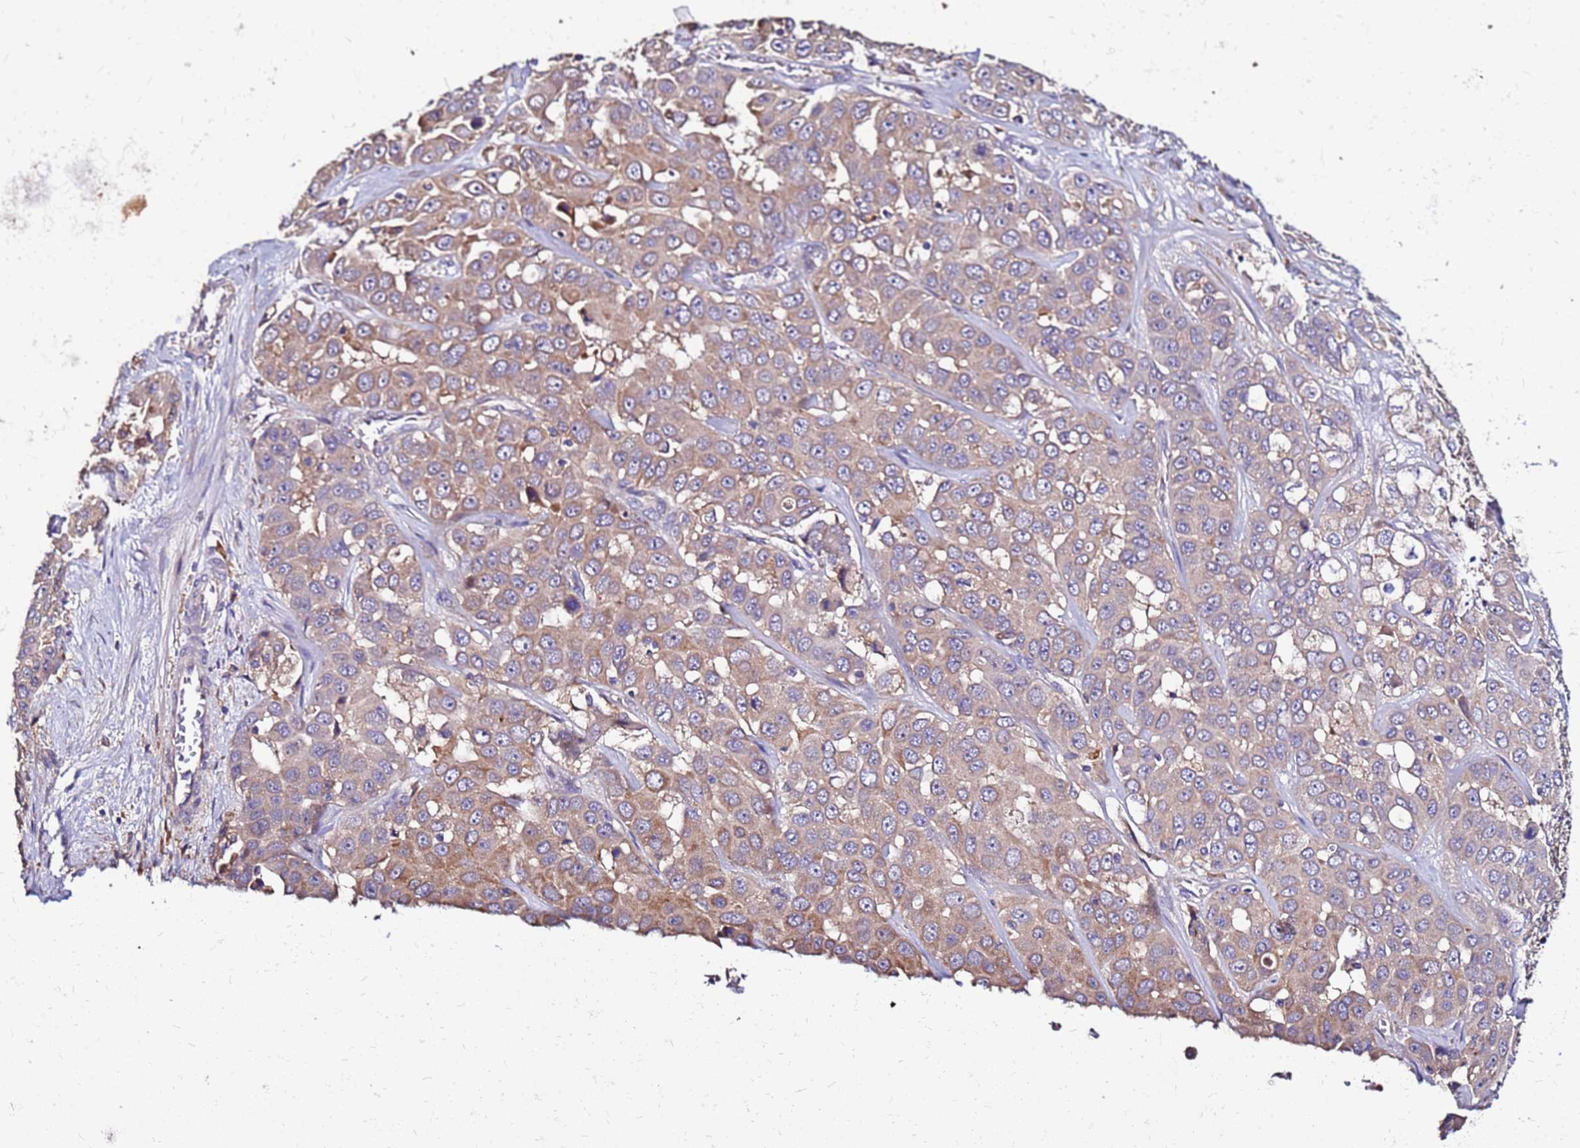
{"staining": {"intensity": "moderate", "quantity": "25%-75%", "location": "cytoplasmic/membranous"}, "tissue": "liver cancer", "cell_type": "Tumor cells", "image_type": "cancer", "snomed": [{"axis": "morphology", "description": "Cholangiocarcinoma"}, {"axis": "topography", "description": "Liver"}], "caption": "This is an image of immunohistochemistry staining of liver cancer (cholangiocarcinoma), which shows moderate positivity in the cytoplasmic/membranous of tumor cells.", "gene": "ARHGEF5", "patient": {"sex": "female", "age": 52}}